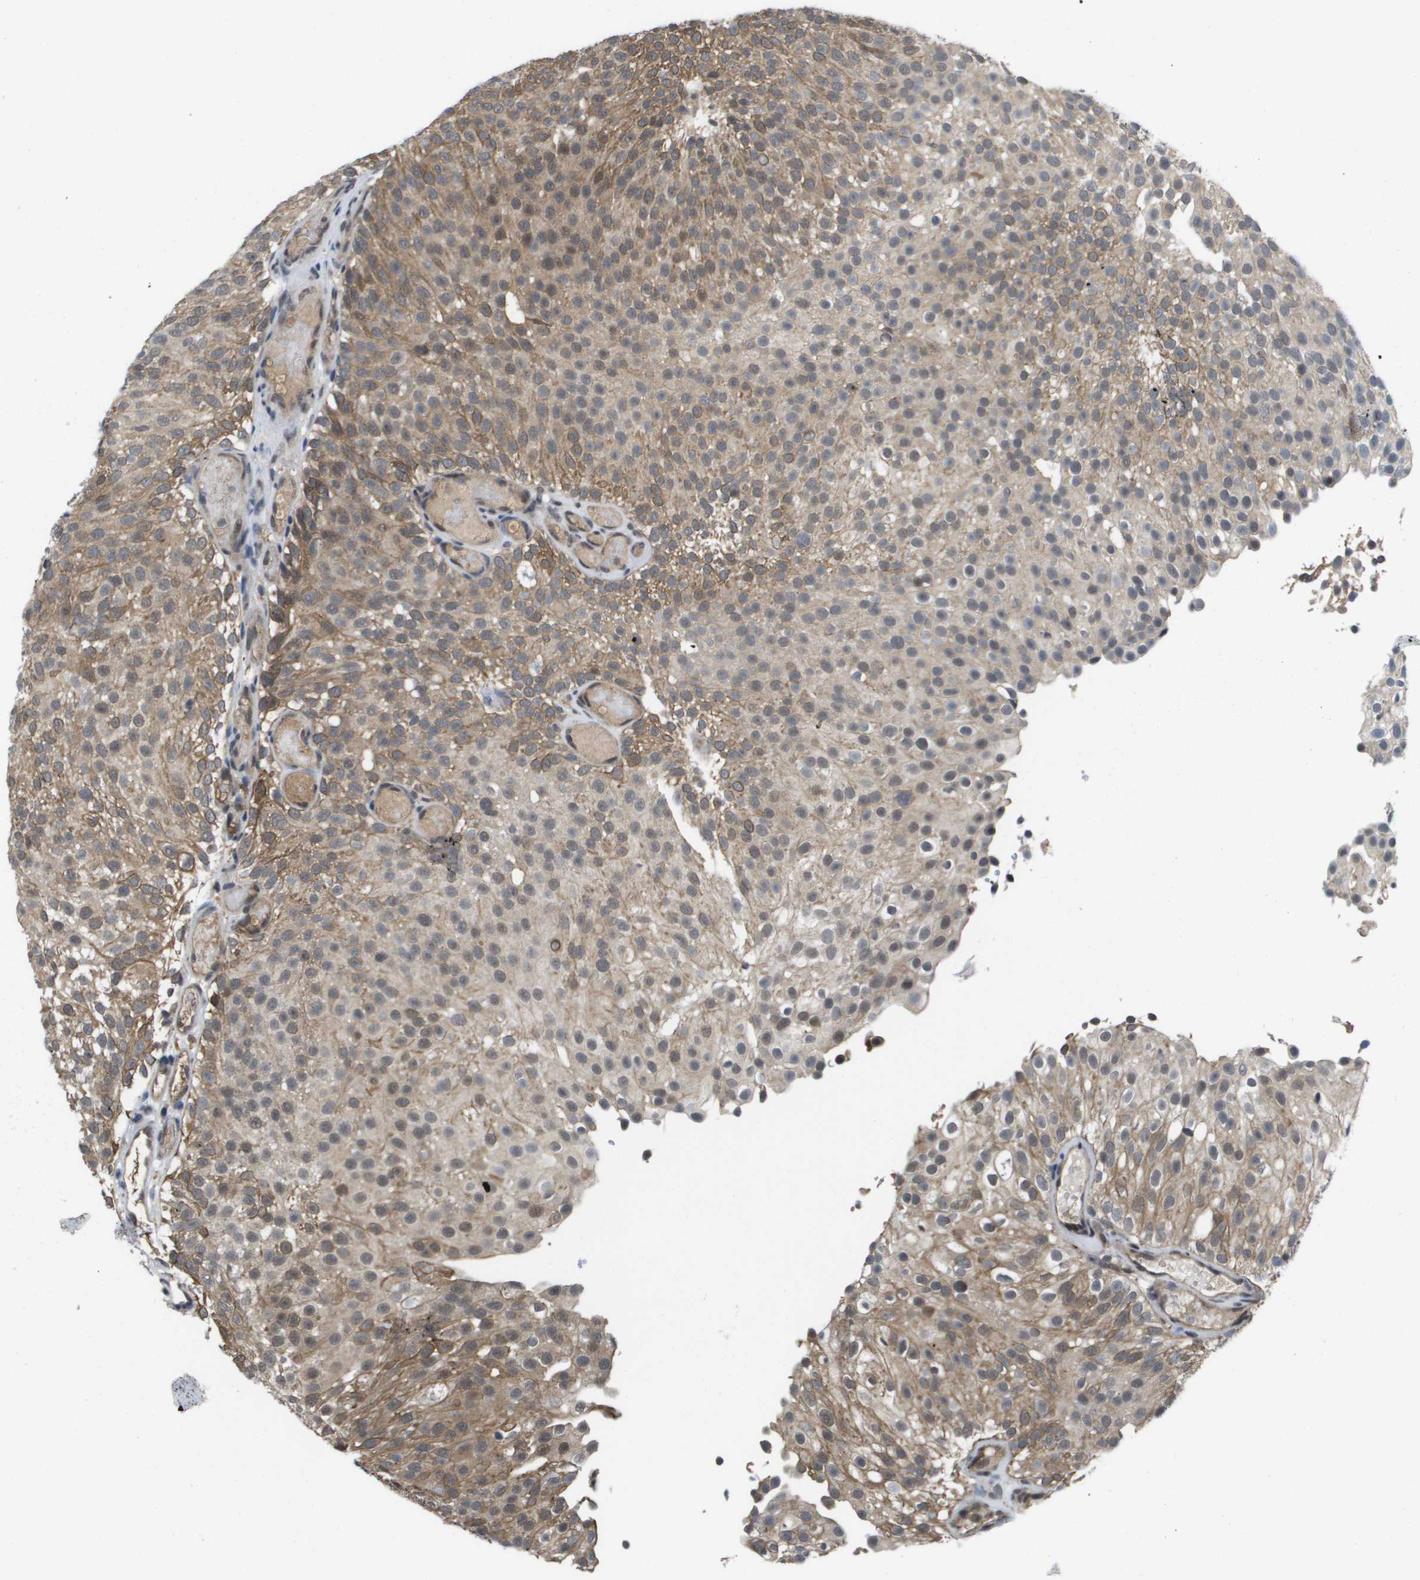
{"staining": {"intensity": "moderate", "quantity": ">75%", "location": "cytoplasmic/membranous"}, "tissue": "urothelial cancer", "cell_type": "Tumor cells", "image_type": "cancer", "snomed": [{"axis": "morphology", "description": "Urothelial carcinoma, Low grade"}, {"axis": "topography", "description": "Urinary bladder"}], "caption": "Approximately >75% of tumor cells in human urothelial cancer exhibit moderate cytoplasmic/membranous protein expression as visualized by brown immunohistochemical staining.", "gene": "AMBRA1", "patient": {"sex": "male", "age": 78}}